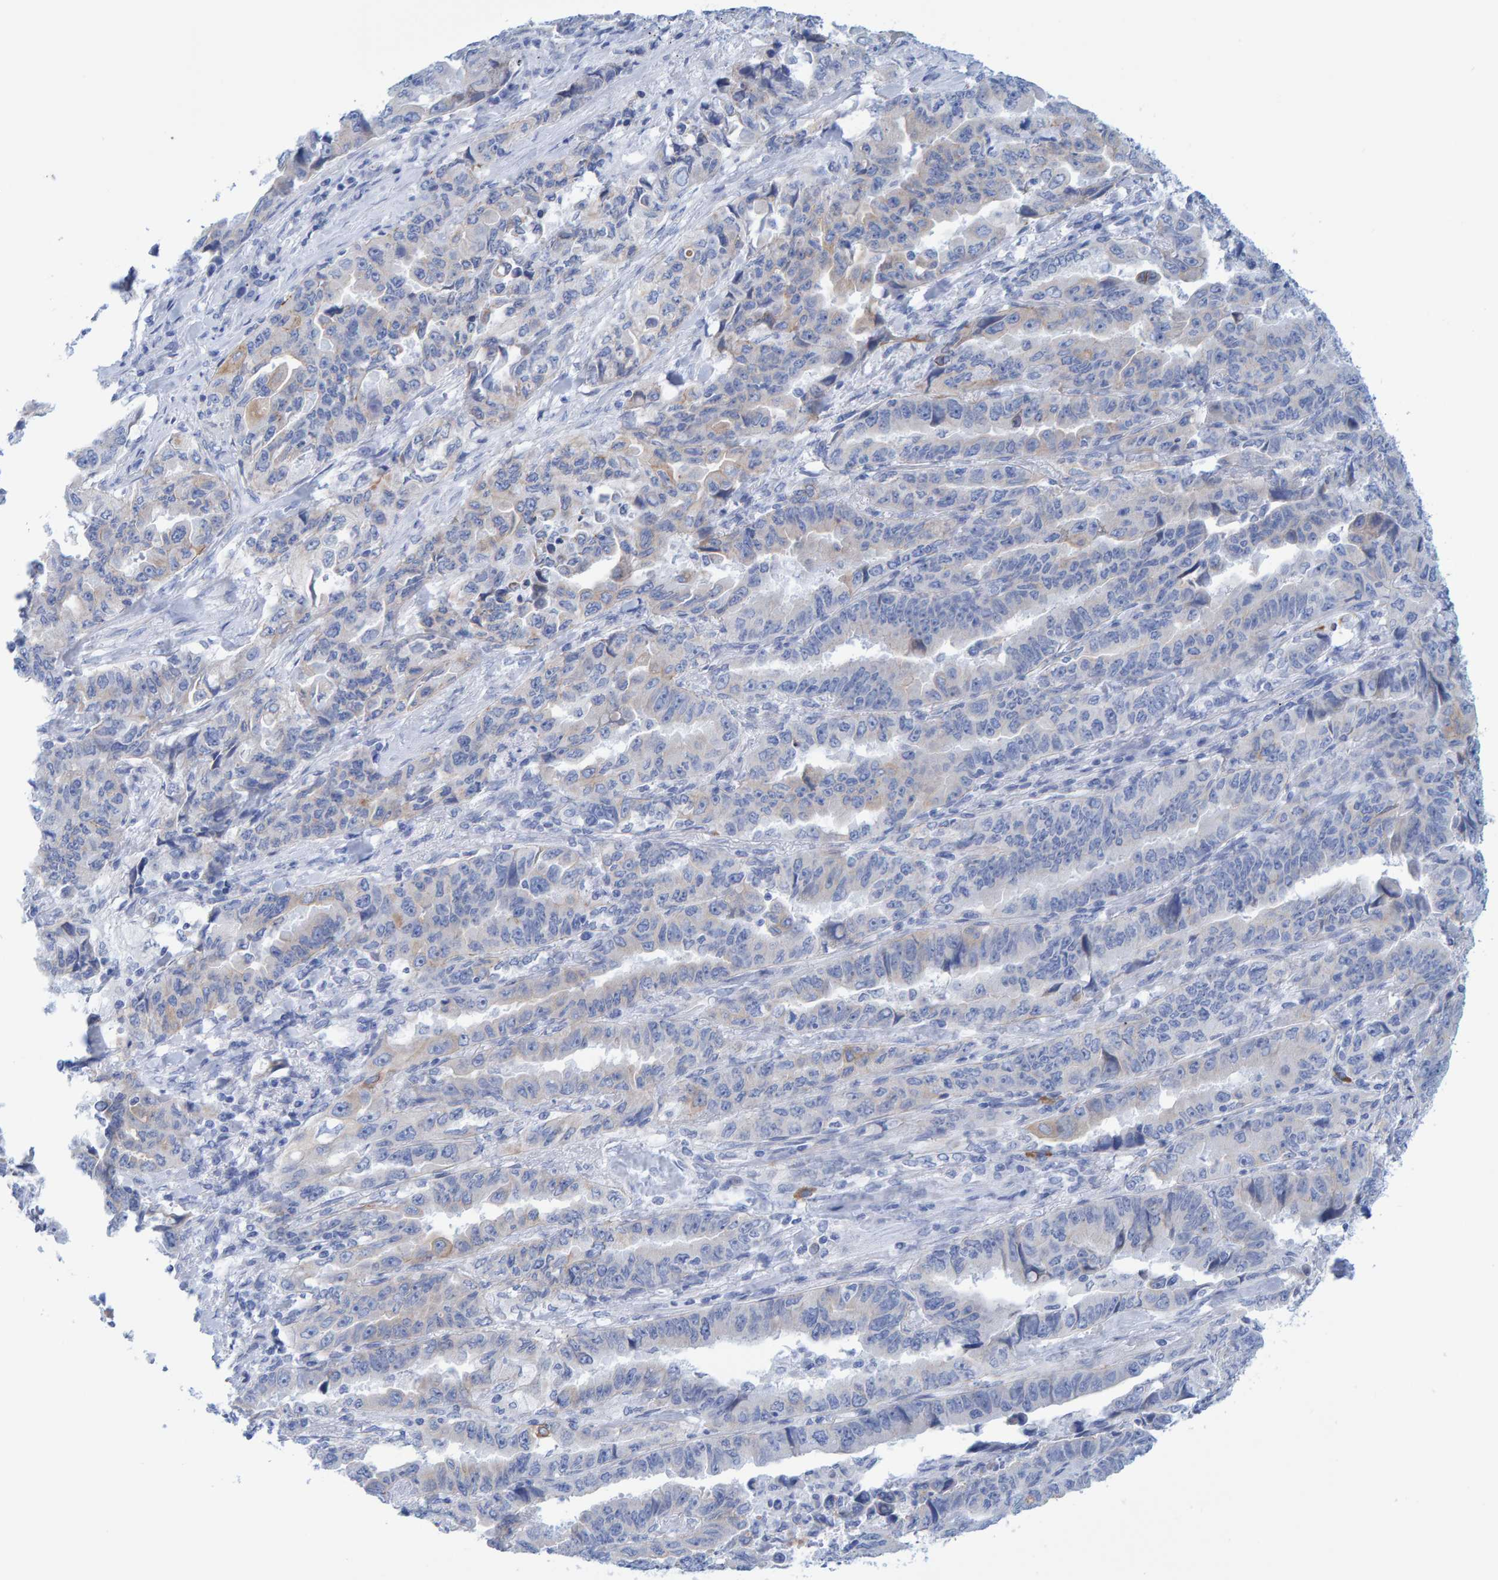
{"staining": {"intensity": "weak", "quantity": "<25%", "location": "cytoplasmic/membranous"}, "tissue": "lung cancer", "cell_type": "Tumor cells", "image_type": "cancer", "snomed": [{"axis": "morphology", "description": "Adenocarcinoma, NOS"}, {"axis": "topography", "description": "Lung"}], "caption": "IHC image of human lung cancer stained for a protein (brown), which demonstrates no positivity in tumor cells.", "gene": "JAKMIP3", "patient": {"sex": "female", "age": 51}}